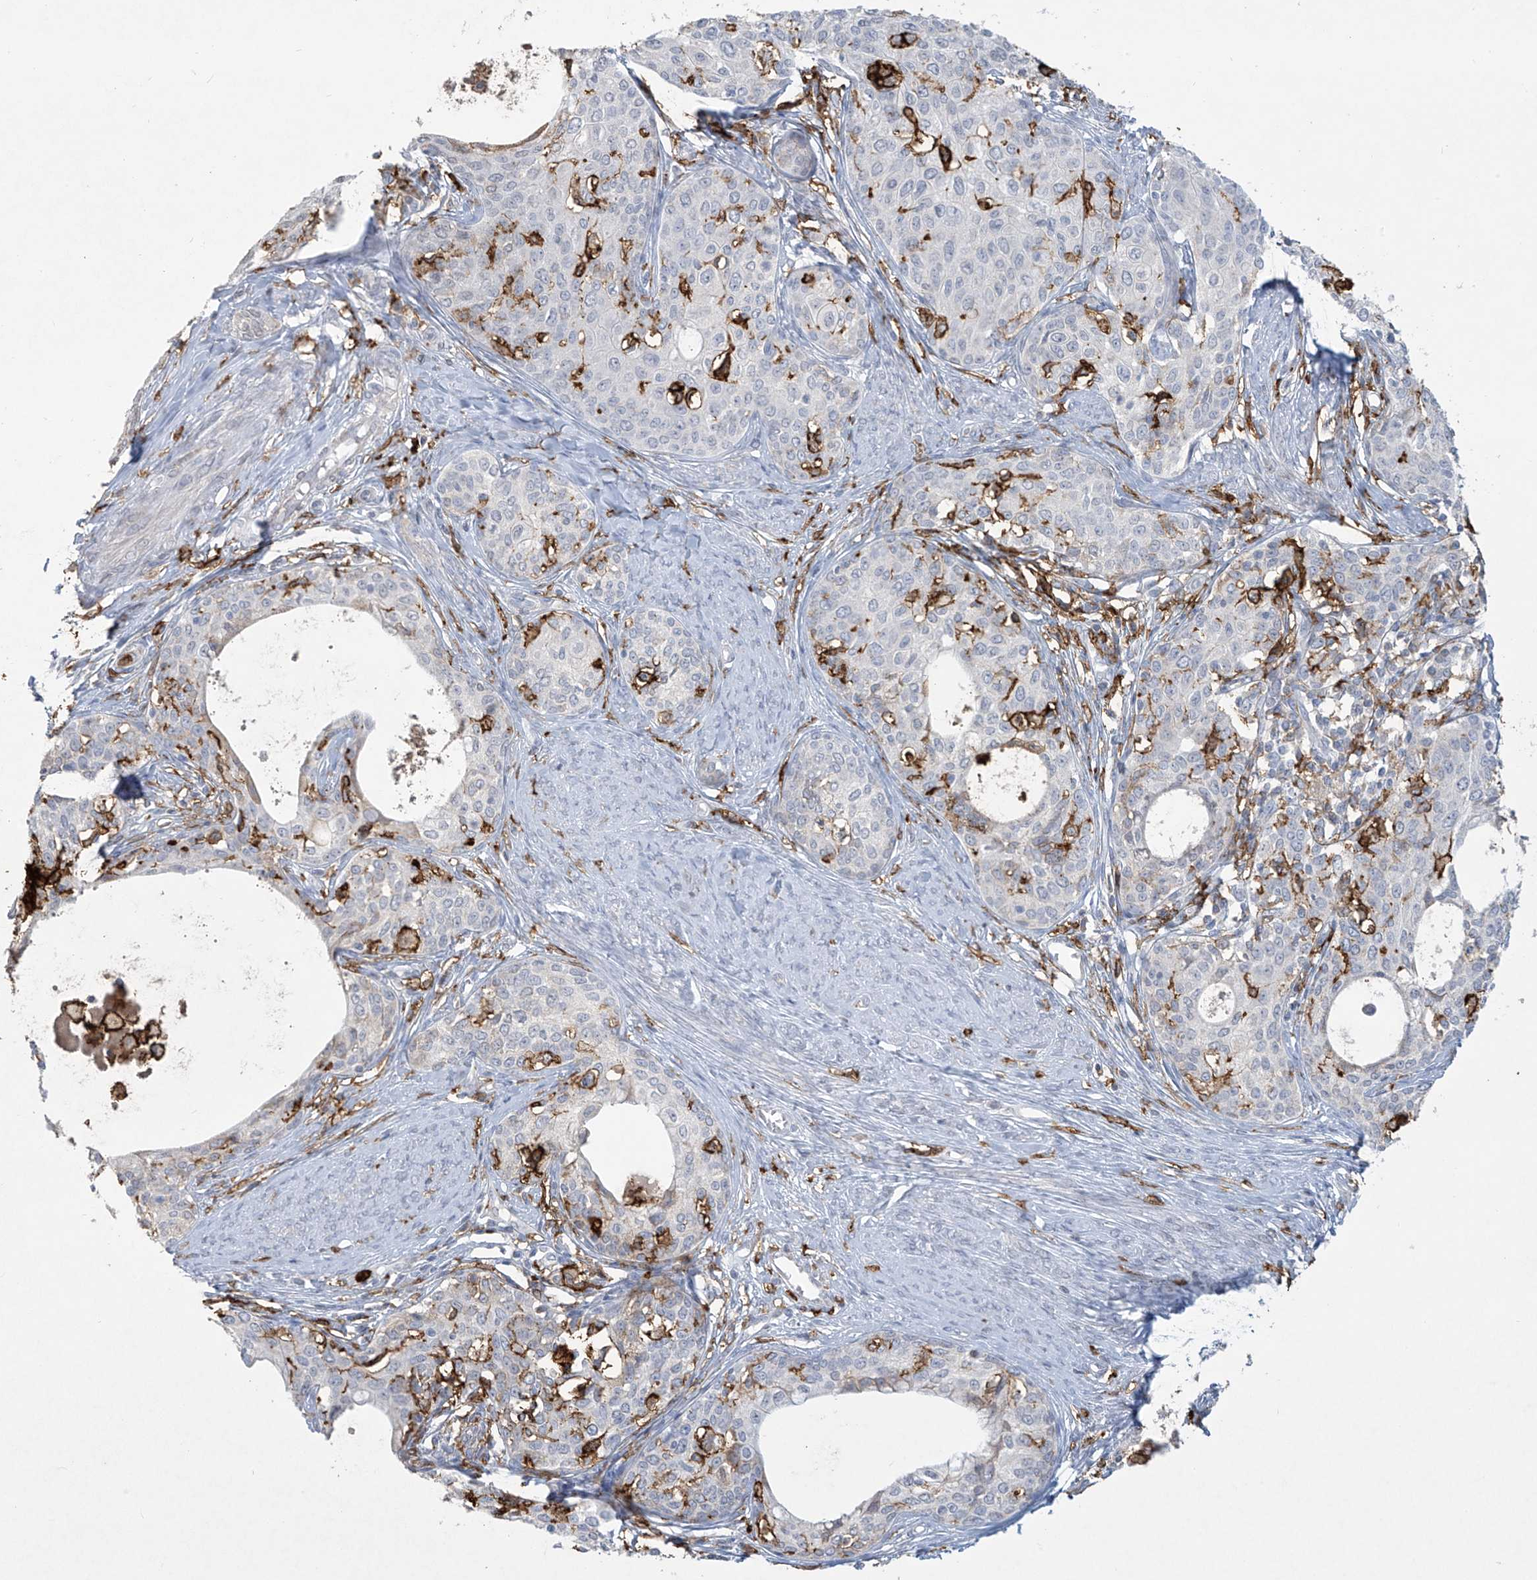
{"staining": {"intensity": "negative", "quantity": "none", "location": "none"}, "tissue": "cervical cancer", "cell_type": "Tumor cells", "image_type": "cancer", "snomed": [{"axis": "morphology", "description": "Squamous cell carcinoma, NOS"}, {"axis": "morphology", "description": "Adenocarcinoma, NOS"}, {"axis": "topography", "description": "Cervix"}], "caption": "Immunohistochemistry (IHC) micrograph of neoplastic tissue: human cervical squamous cell carcinoma stained with DAB (3,3'-diaminobenzidine) shows no significant protein staining in tumor cells.", "gene": "FCGR3A", "patient": {"sex": "female", "age": 52}}